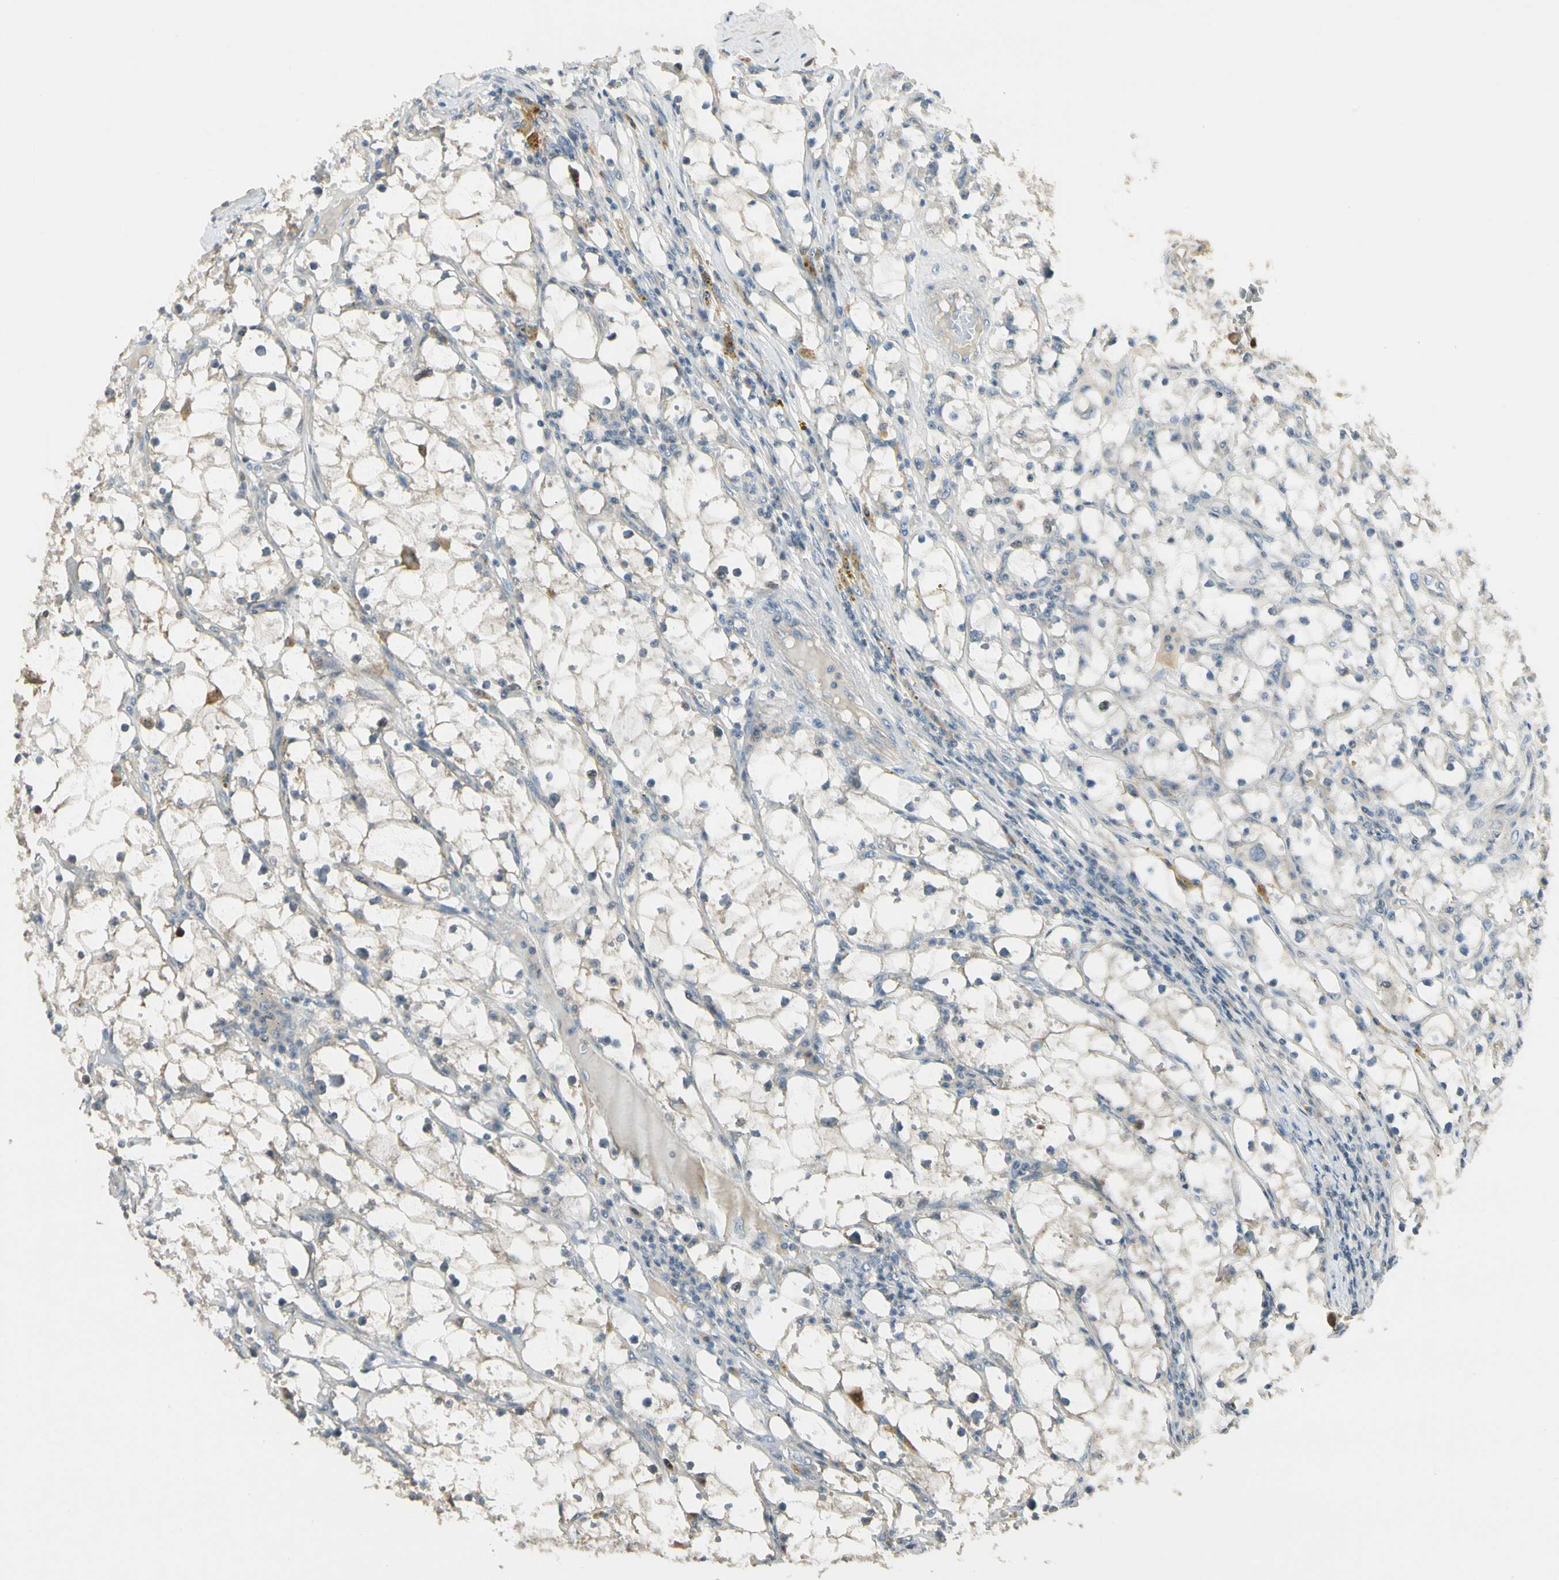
{"staining": {"intensity": "weak", "quantity": "<25%", "location": "cytoplasmic/membranous"}, "tissue": "renal cancer", "cell_type": "Tumor cells", "image_type": "cancer", "snomed": [{"axis": "morphology", "description": "Adenocarcinoma, NOS"}, {"axis": "topography", "description": "Kidney"}], "caption": "The IHC histopathology image has no significant positivity in tumor cells of renal cancer (adenocarcinoma) tissue.", "gene": "P3H2", "patient": {"sex": "male", "age": 56}}